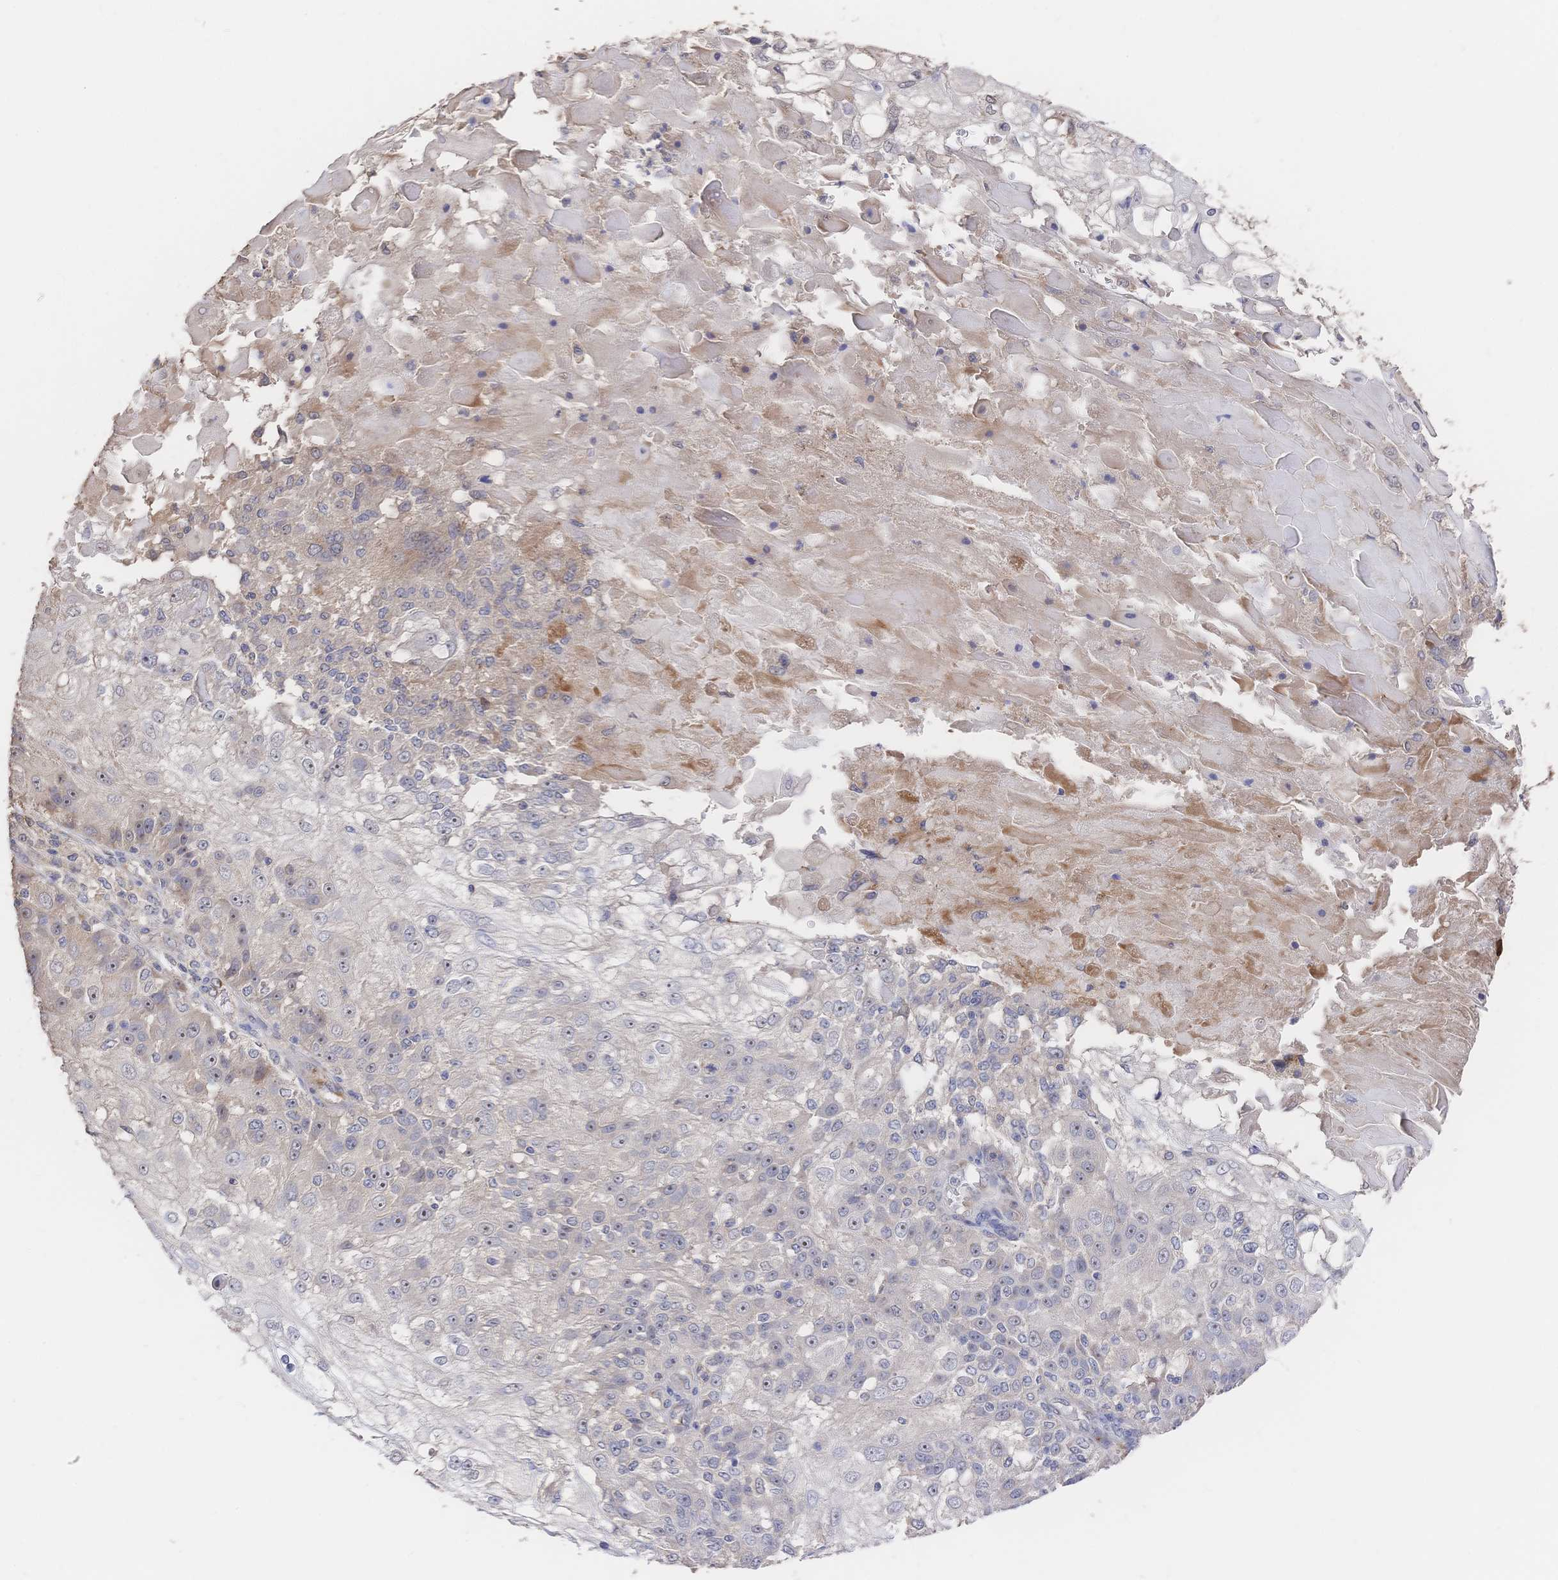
{"staining": {"intensity": "weak", "quantity": "<25%", "location": "cytoplasmic/membranous,nuclear"}, "tissue": "skin cancer", "cell_type": "Tumor cells", "image_type": "cancer", "snomed": [{"axis": "morphology", "description": "Normal tissue, NOS"}, {"axis": "morphology", "description": "Squamous cell carcinoma, NOS"}, {"axis": "topography", "description": "Skin"}], "caption": "IHC image of skin squamous cell carcinoma stained for a protein (brown), which displays no positivity in tumor cells.", "gene": "DNAJA4", "patient": {"sex": "female", "age": 83}}